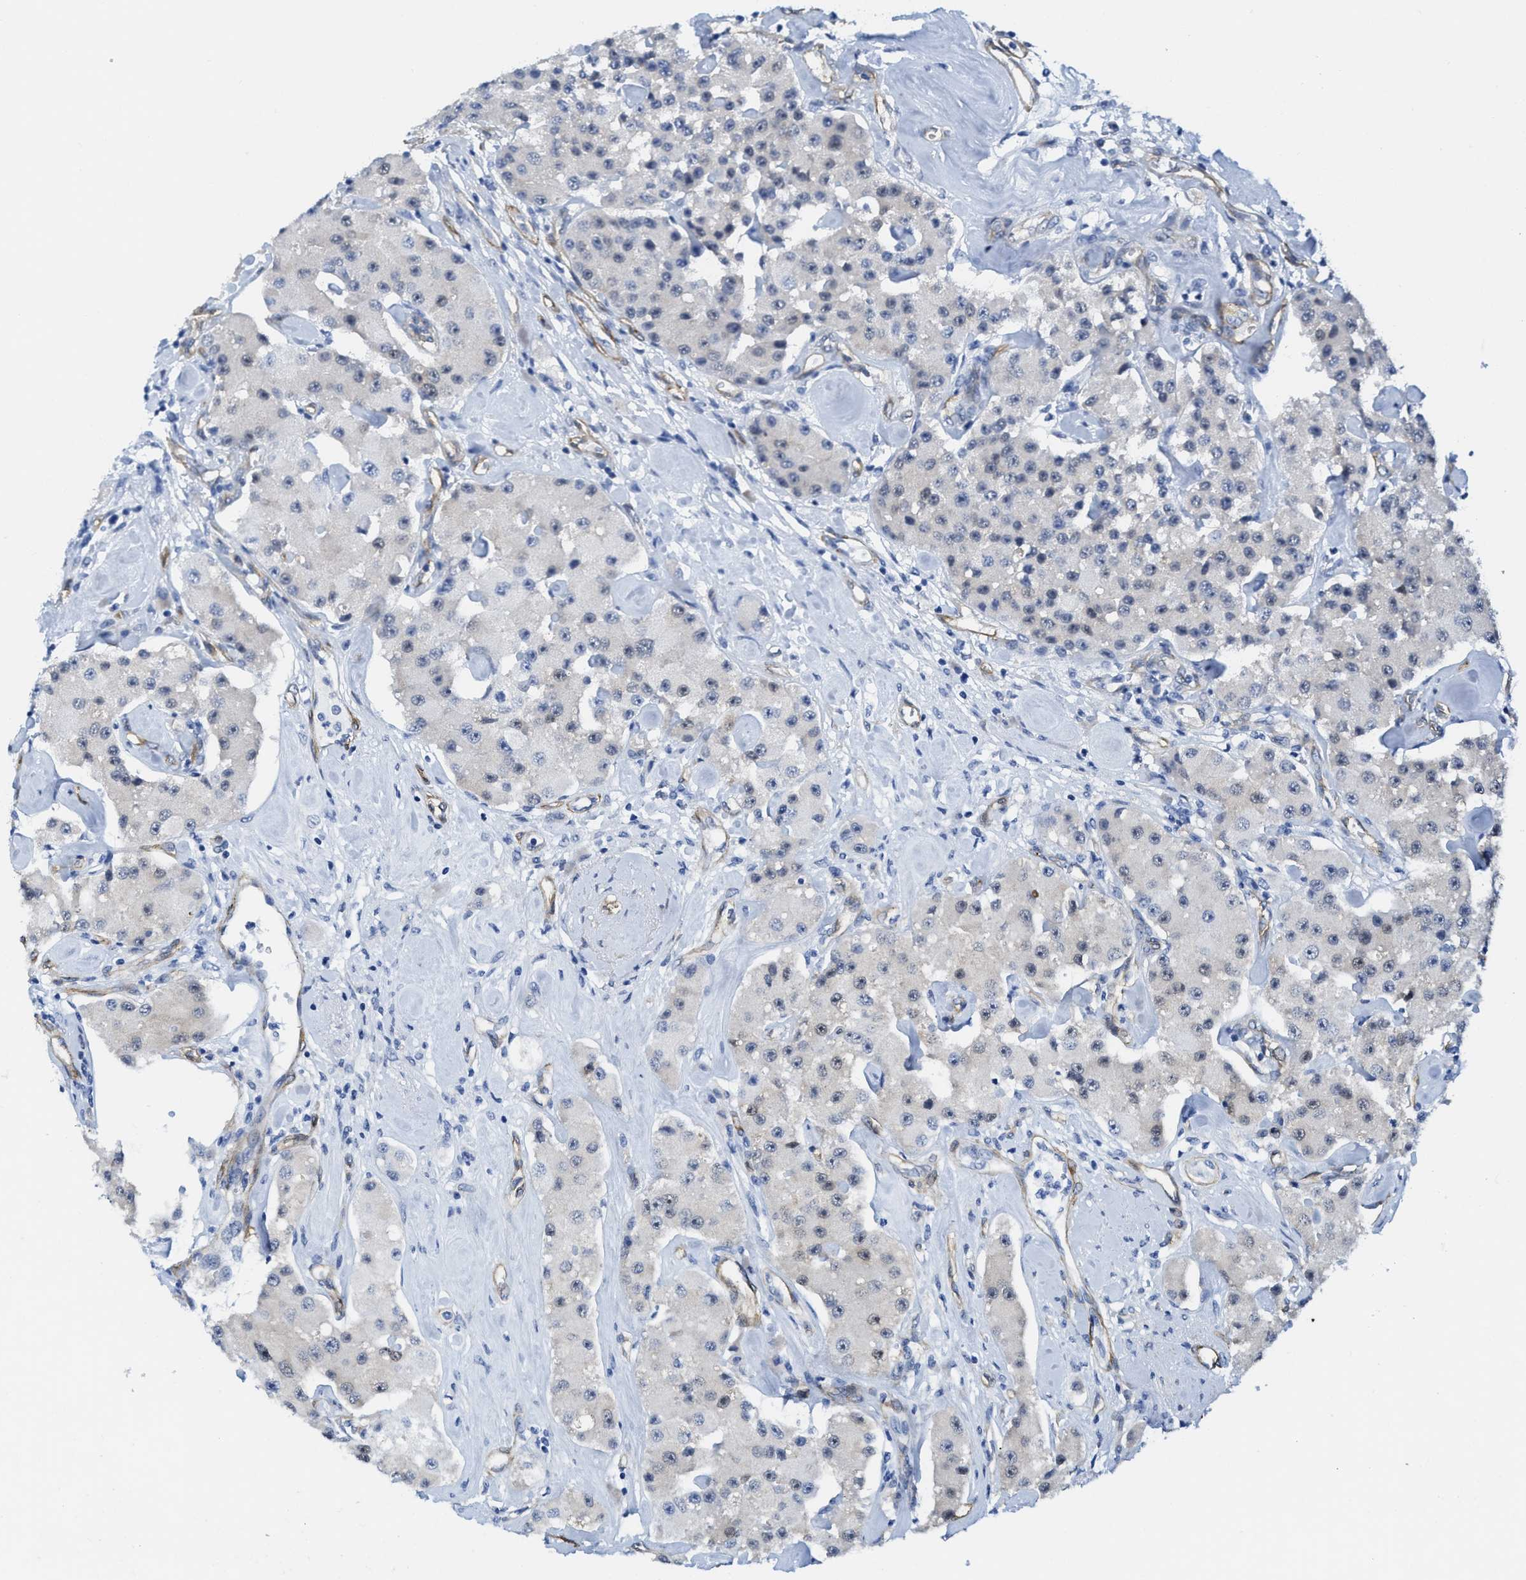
{"staining": {"intensity": "negative", "quantity": "none", "location": "none"}, "tissue": "carcinoid", "cell_type": "Tumor cells", "image_type": "cancer", "snomed": [{"axis": "morphology", "description": "Carcinoid, malignant, NOS"}, {"axis": "topography", "description": "Pancreas"}], "caption": "Immunohistochemical staining of carcinoid (malignant) displays no significant positivity in tumor cells.", "gene": "TUB", "patient": {"sex": "male", "age": 41}}